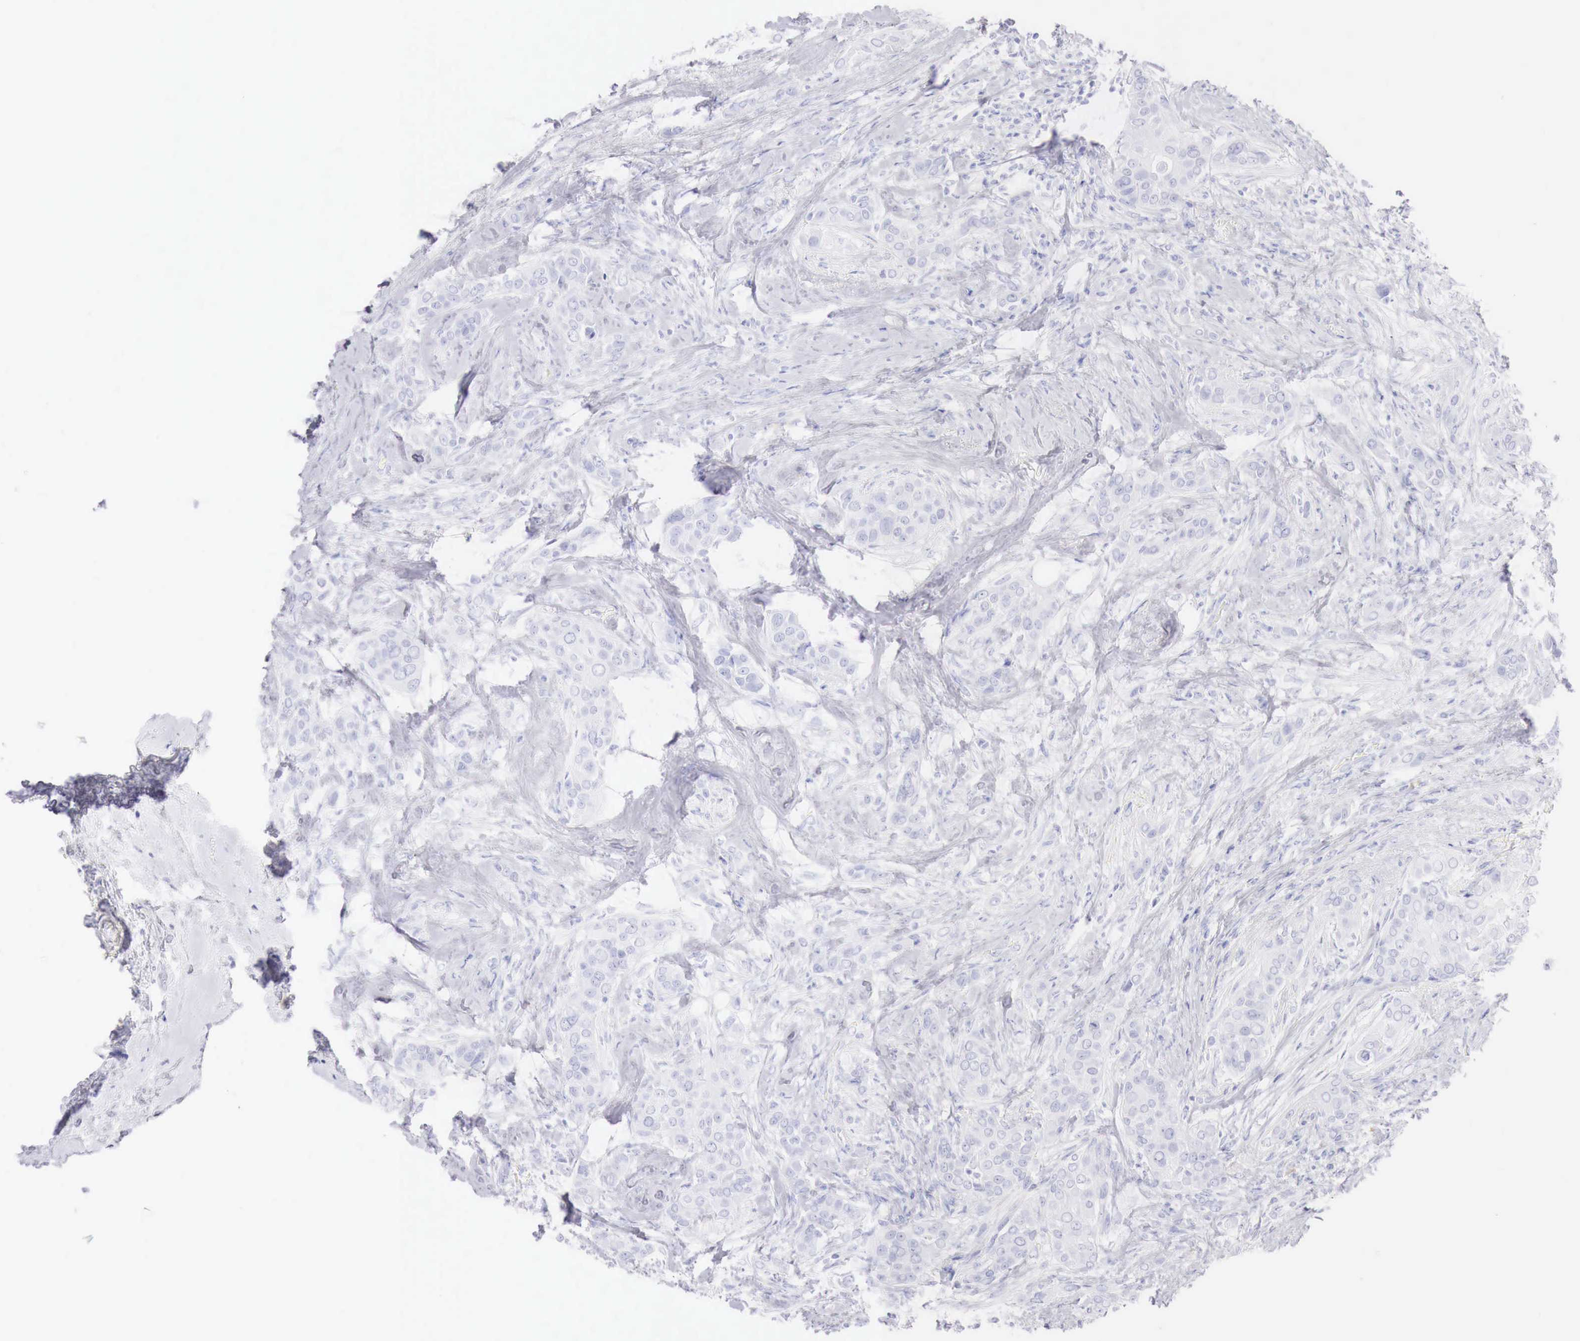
{"staining": {"intensity": "negative", "quantity": "none", "location": "none"}, "tissue": "breast cancer", "cell_type": "Tumor cells", "image_type": "cancer", "snomed": [{"axis": "morphology", "description": "Duct carcinoma"}, {"axis": "topography", "description": "Breast"}], "caption": "An immunohistochemistry (IHC) photomicrograph of invasive ductal carcinoma (breast) is shown. There is no staining in tumor cells of invasive ductal carcinoma (breast). (Stains: DAB (3,3'-diaminobenzidine) immunohistochemistry (IHC) with hematoxylin counter stain, Microscopy: brightfield microscopy at high magnification).", "gene": "INHA", "patient": {"sex": "female", "age": 45}}